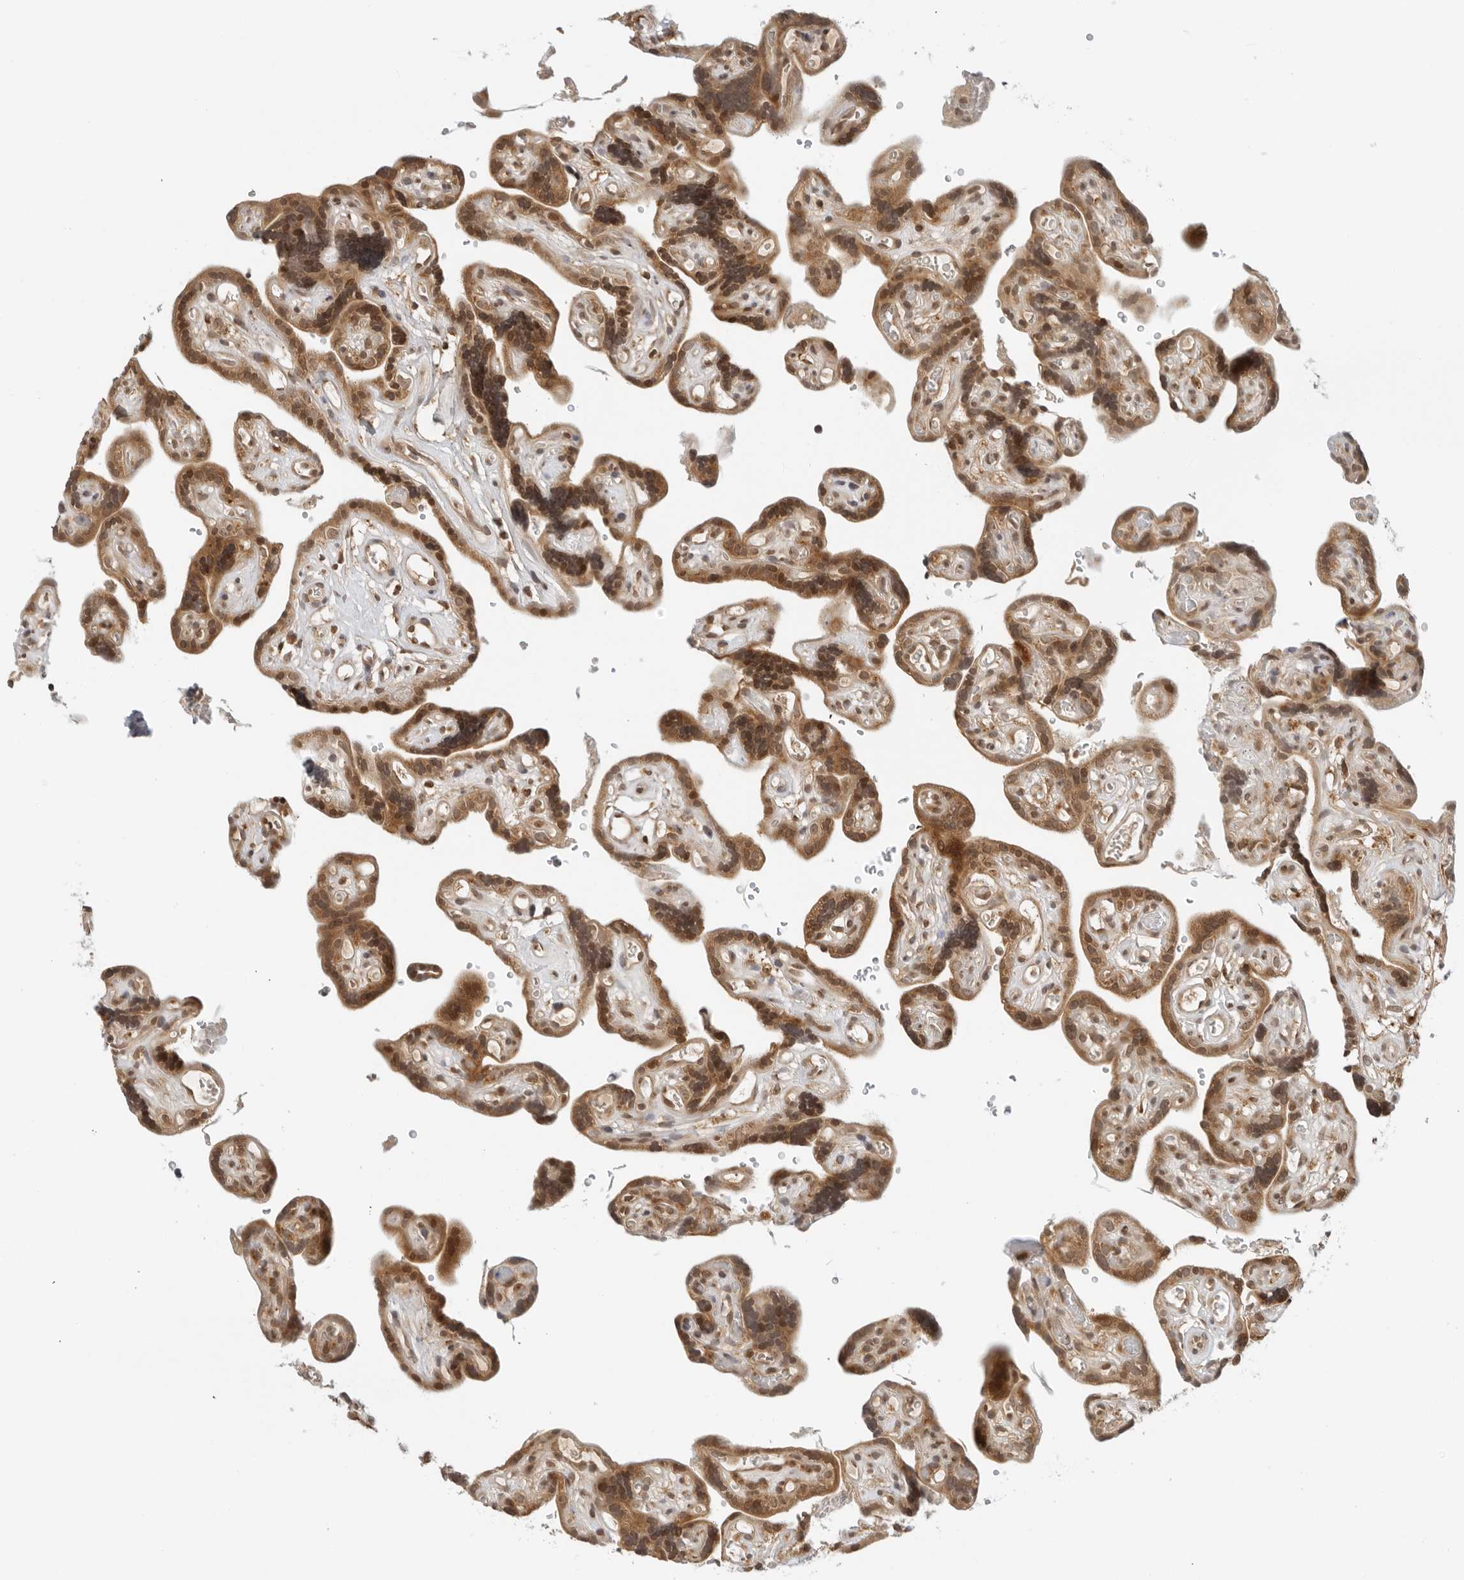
{"staining": {"intensity": "moderate", "quantity": ">75%", "location": "cytoplasmic/membranous"}, "tissue": "placenta", "cell_type": "Decidual cells", "image_type": "normal", "snomed": [{"axis": "morphology", "description": "Normal tissue, NOS"}, {"axis": "topography", "description": "Placenta"}], "caption": "Immunohistochemistry (IHC) staining of benign placenta, which exhibits medium levels of moderate cytoplasmic/membranous expression in about >75% of decidual cells indicating moderate cytoplasmic/membranous protein staining. The staining was performed using DAB (brown) for protein detection and nuclei were counterstained in hematoxylin (blue).", "gene": "RC3H1", "patient": {"sex": "female", "age": 30}}